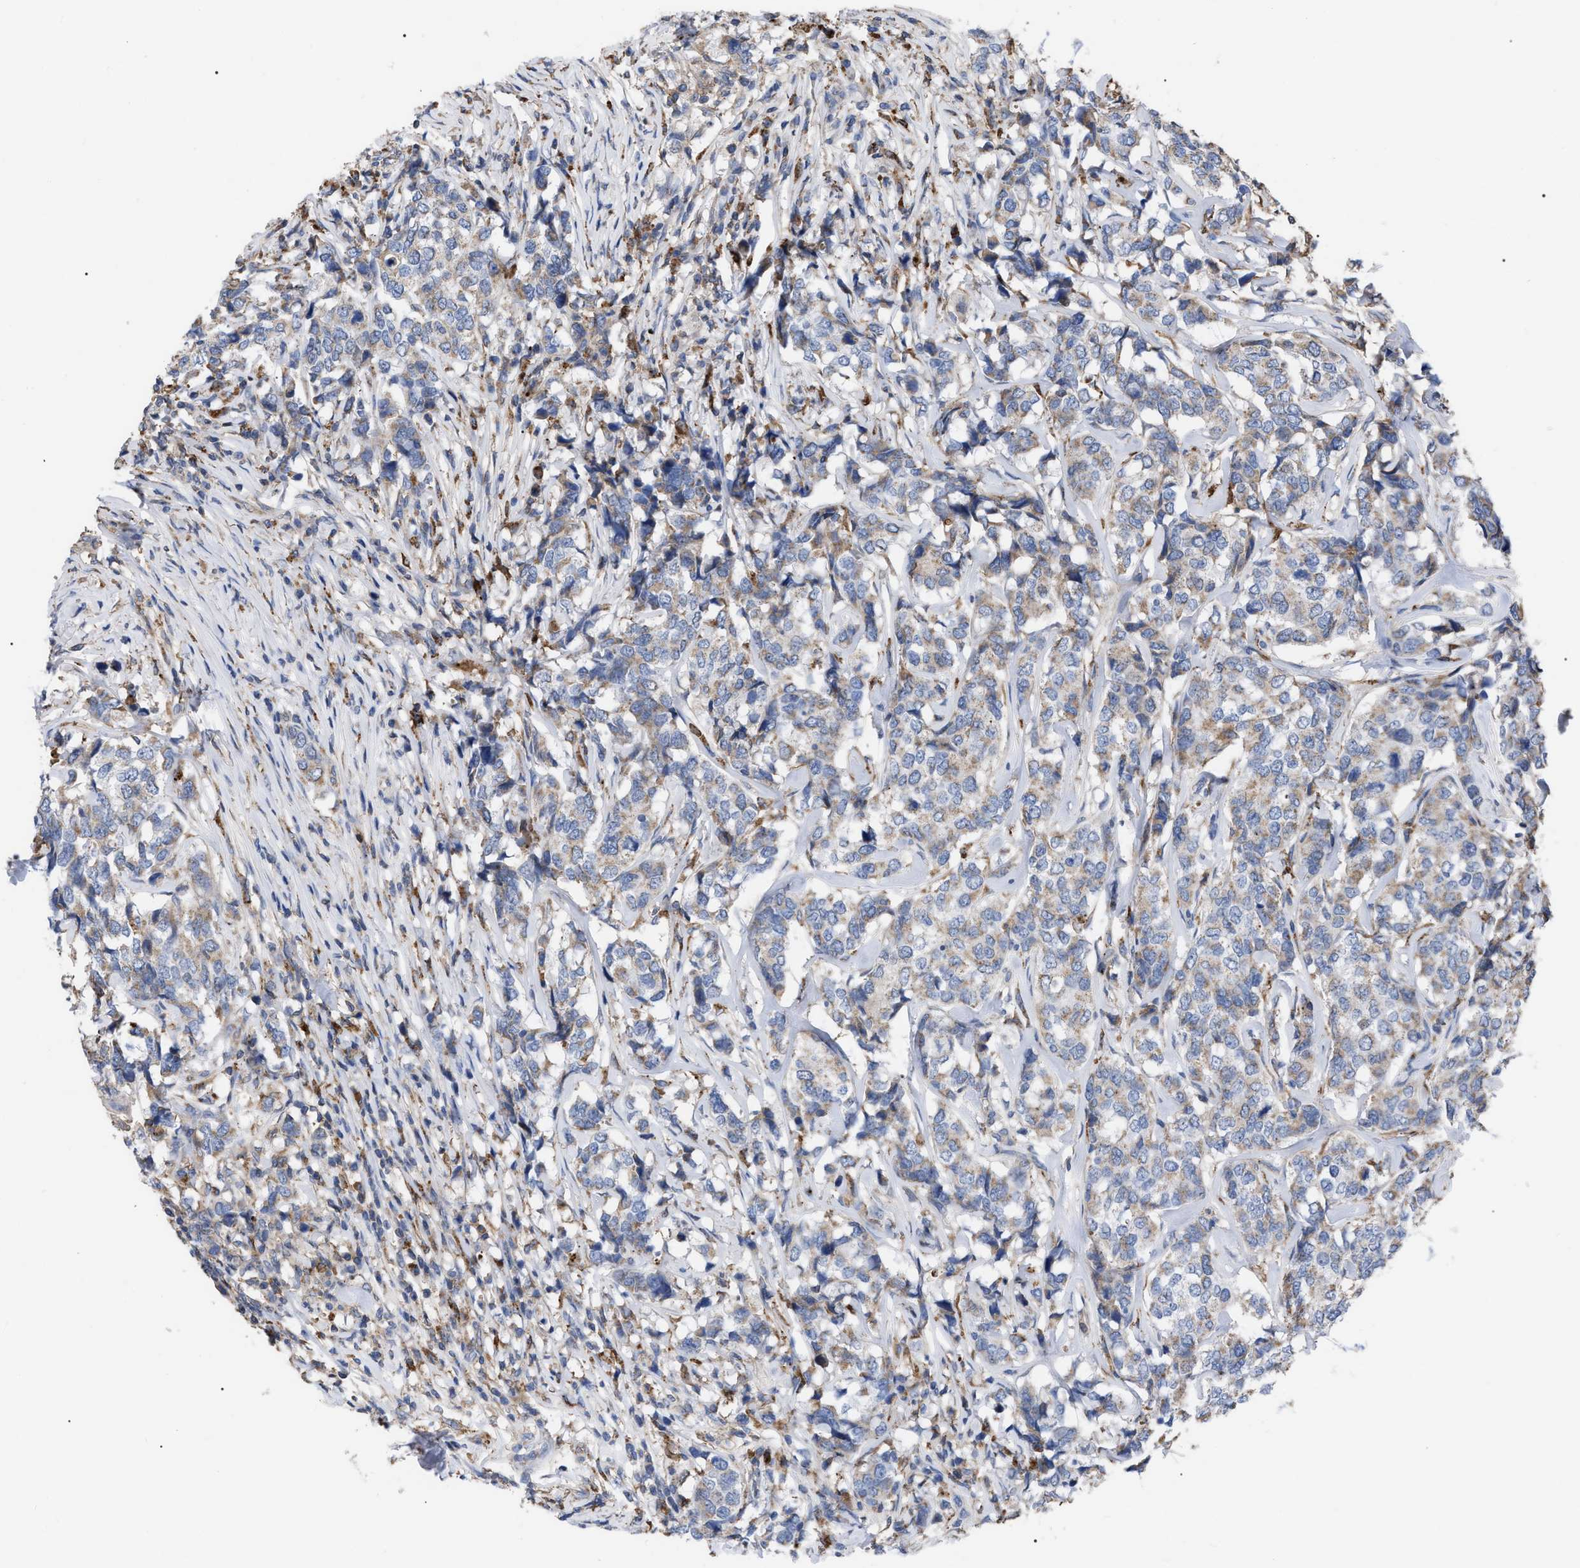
{"staining": {"intensity": "weak", "quantity": ">75%", "location": "cytoplasmic/membranous"}, "tissue": "breast cancer", "cell_type": "Tumor cells", "image_type": "cancer", "snomed": [{"axis": "morphology", "description": "Lobular carcinoma"}, {"axis": "topography", "description": "Breast"}], "caption": "Immunohistochemistry of human breast cancer exhibits low levels of weak cytoplasmic/membranous staining in about >75% of tumor cells.", "gene": "FAM171A2", "patient": {"sex": "female", "age": 59}}